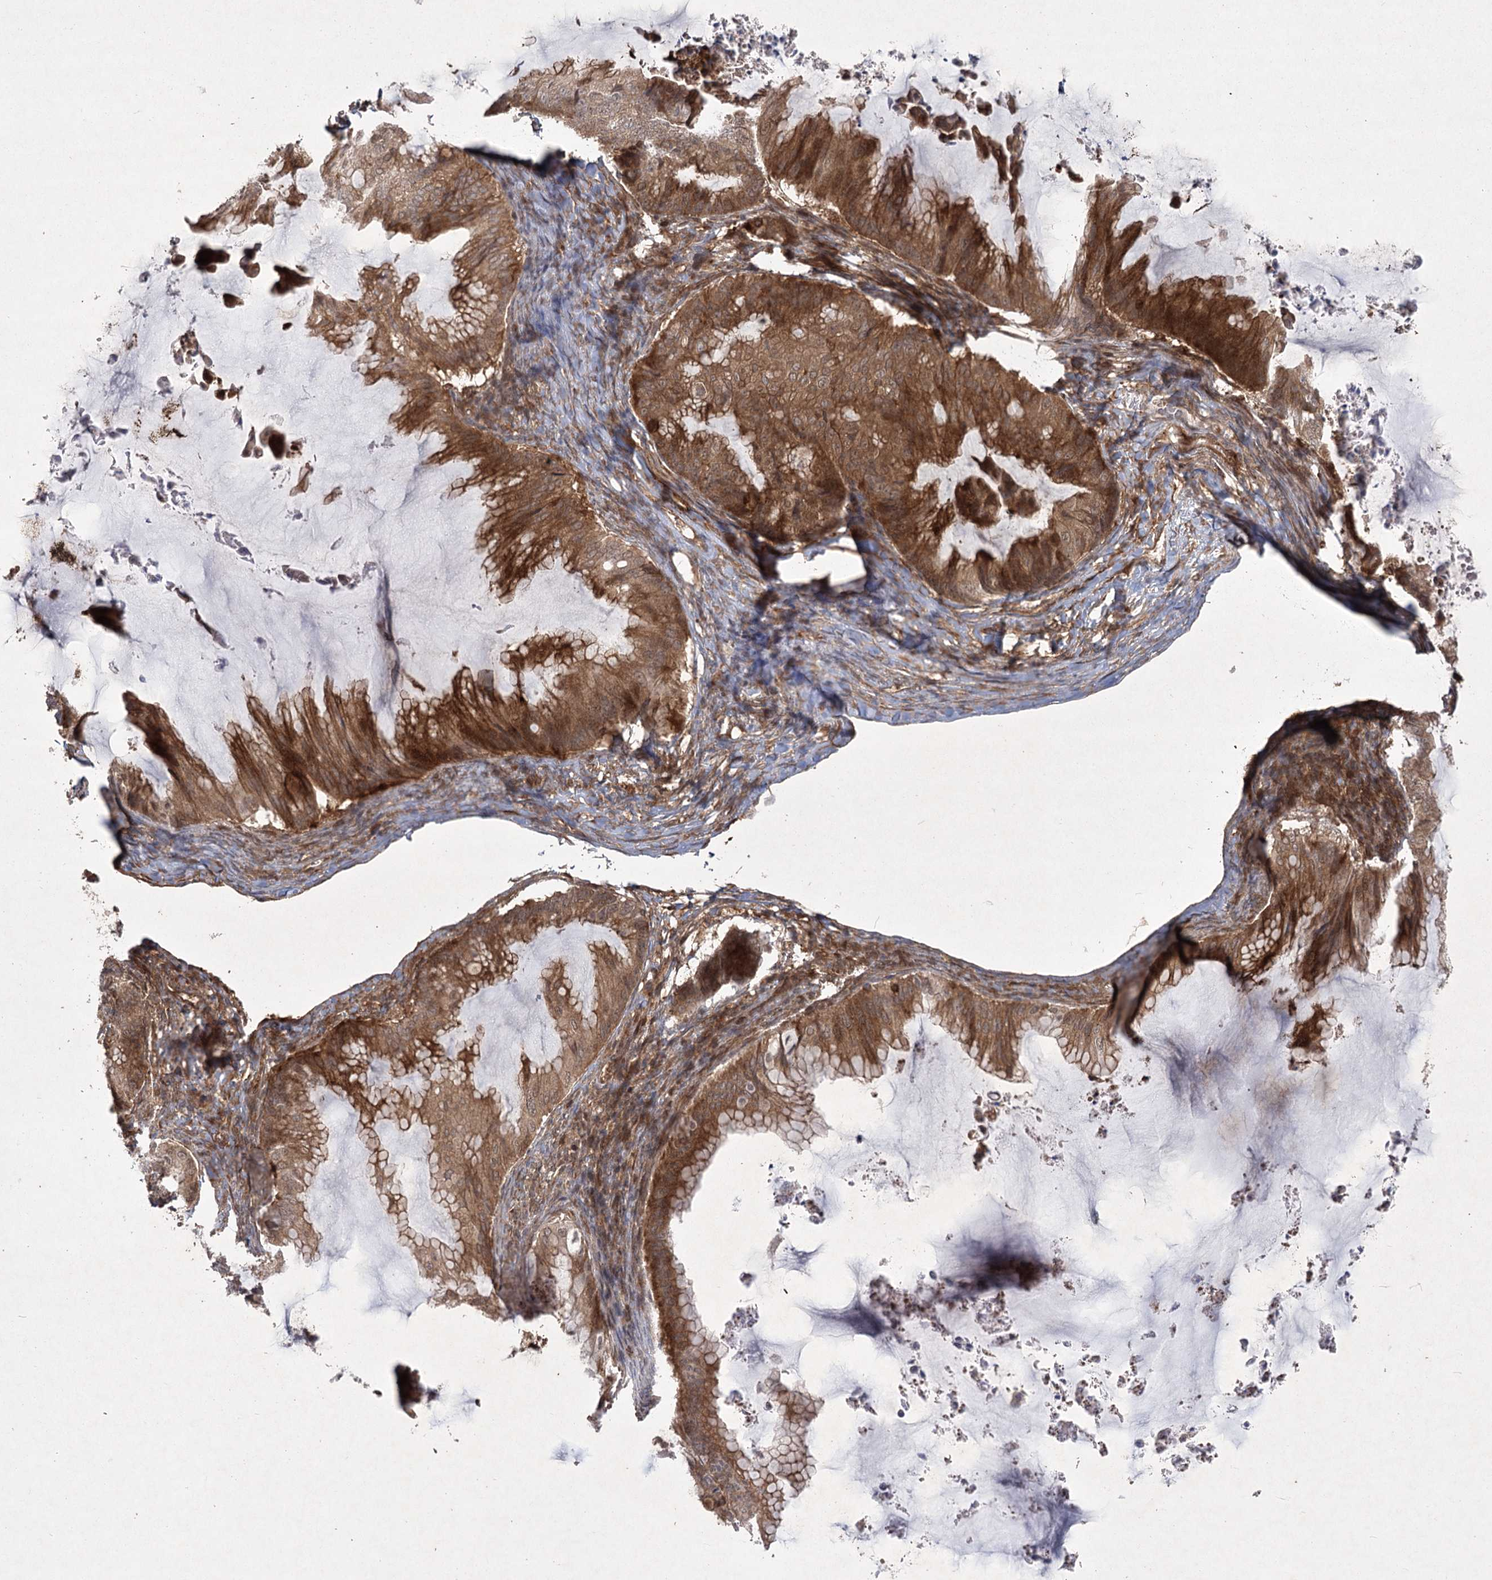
{"staining": {"intensity": "moderate", "quantity": ">75%", "location": "cytoplasmic/membranous"}, "tissue": "ovarian cancer", "cell_type": "Tumor cells", "image_type": "cancer", "snomed": [{"axis": "morphology", "description": "Cystadenocarcinoma, mucinous, NOS"}, {"axis": "topography", "description": "Ovary"}], "caption": "Protein expression by IHC demonstrates moderate cytoplasmic/membranous positivity in about >75% of tumor cells in ovarian mucinous cystadenocarcinoma. (IHC, brightfield microscopy, high magnification).", "gene": "MDFIC", "patient": {"sex": "female", "age": 71}}